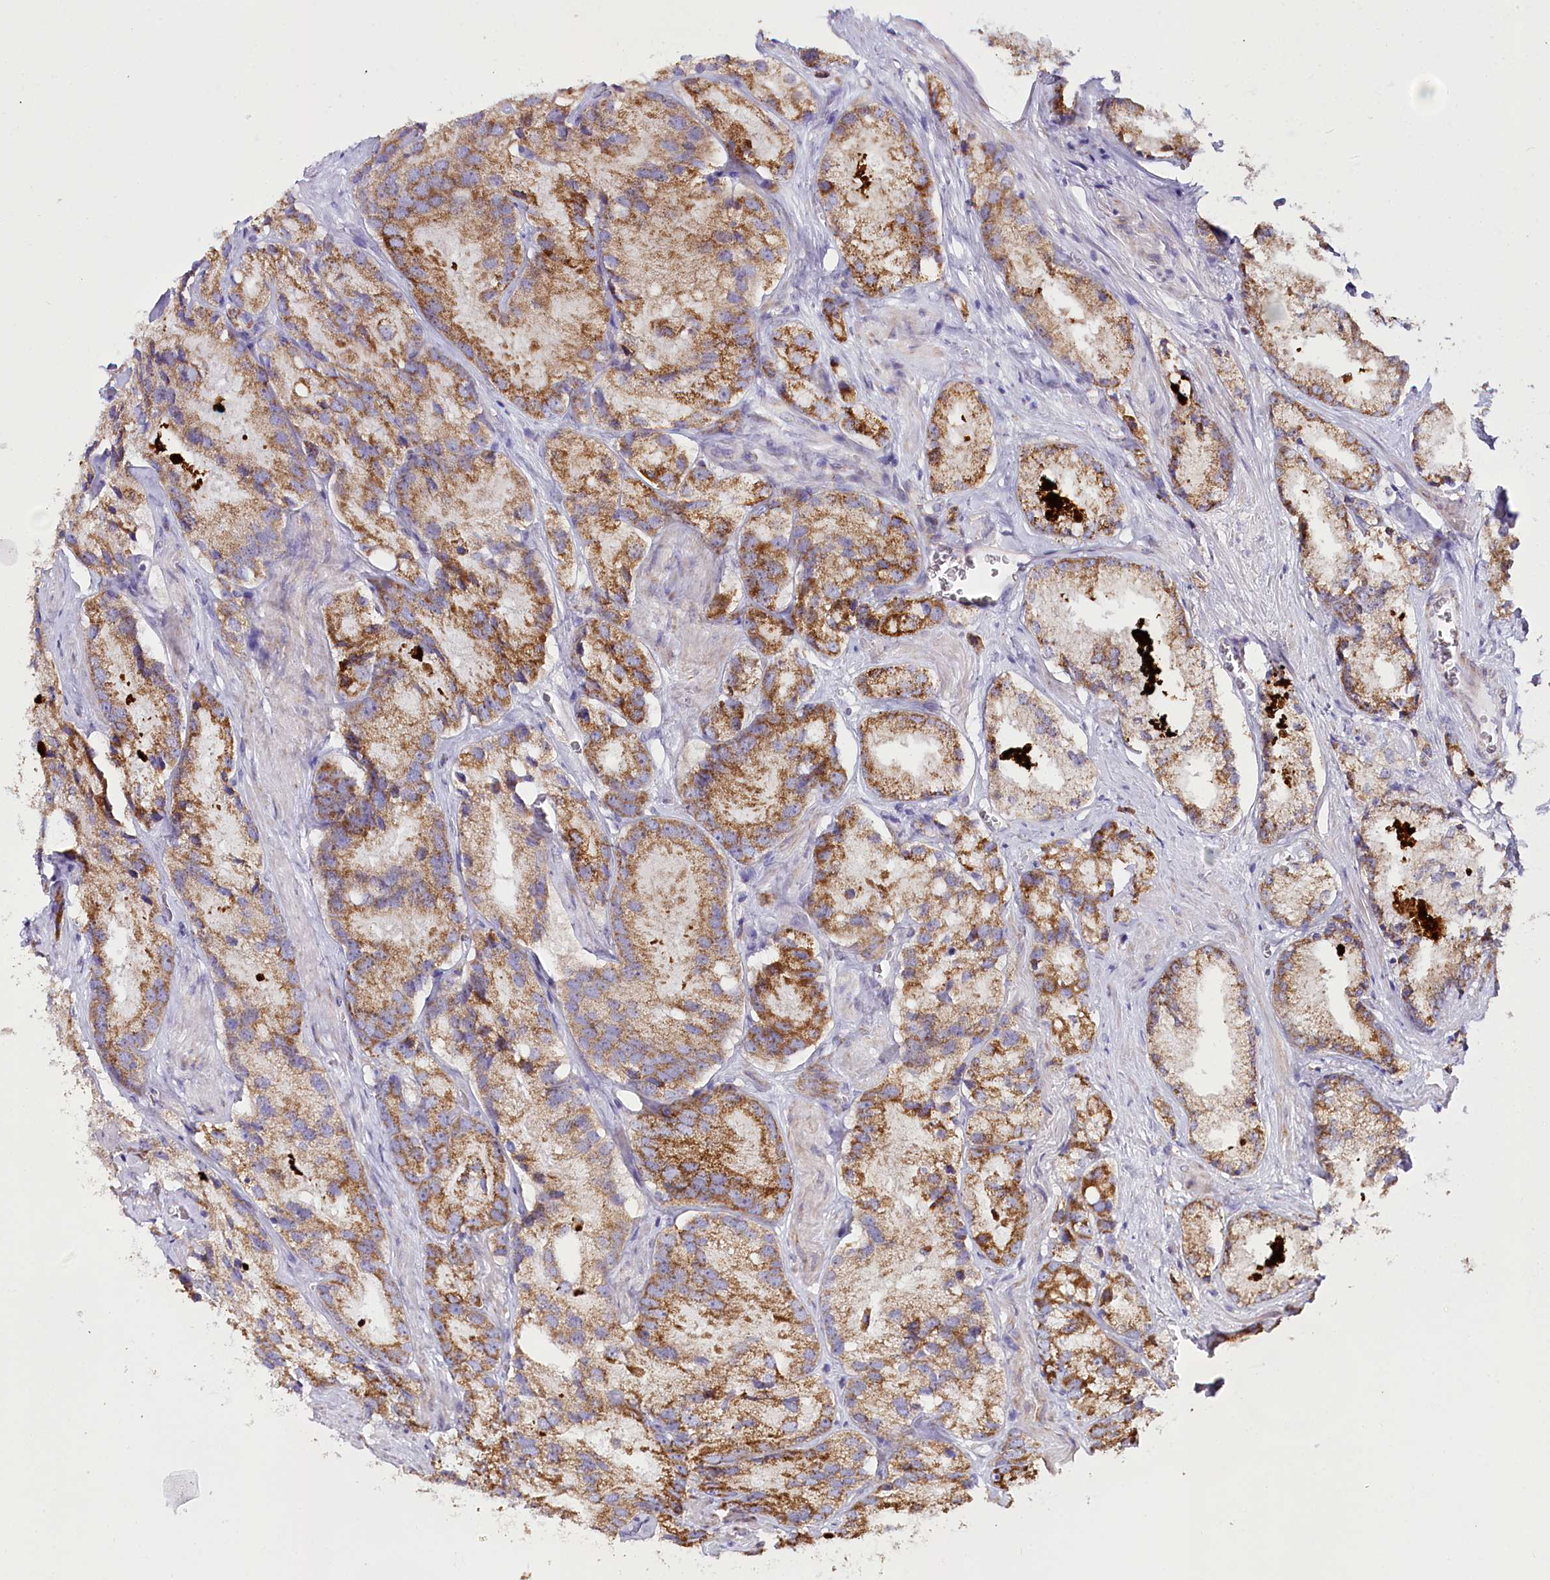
{"staining": {"intensity": "moderate", "quantity": ">75%", "location": "cytoplasmic/membranous"}, "tissue": "prostate cancer", "cell_type": "Tumor cells", "image_type": "cancer", "snomed": [{"axis": "morphology", "description": "Adenocarcinoma, High grade"}, {"axis": "topography", "description": "Prostate"}], "caption": "Immunohistochemical staining of prostate cancer shows medium levels of moderate cytoplasmic/membranous protein staining in approximately >75% of tumor cells.", "gene": "THUMPD3", "patient": {"sex": "male", "age": 66}}